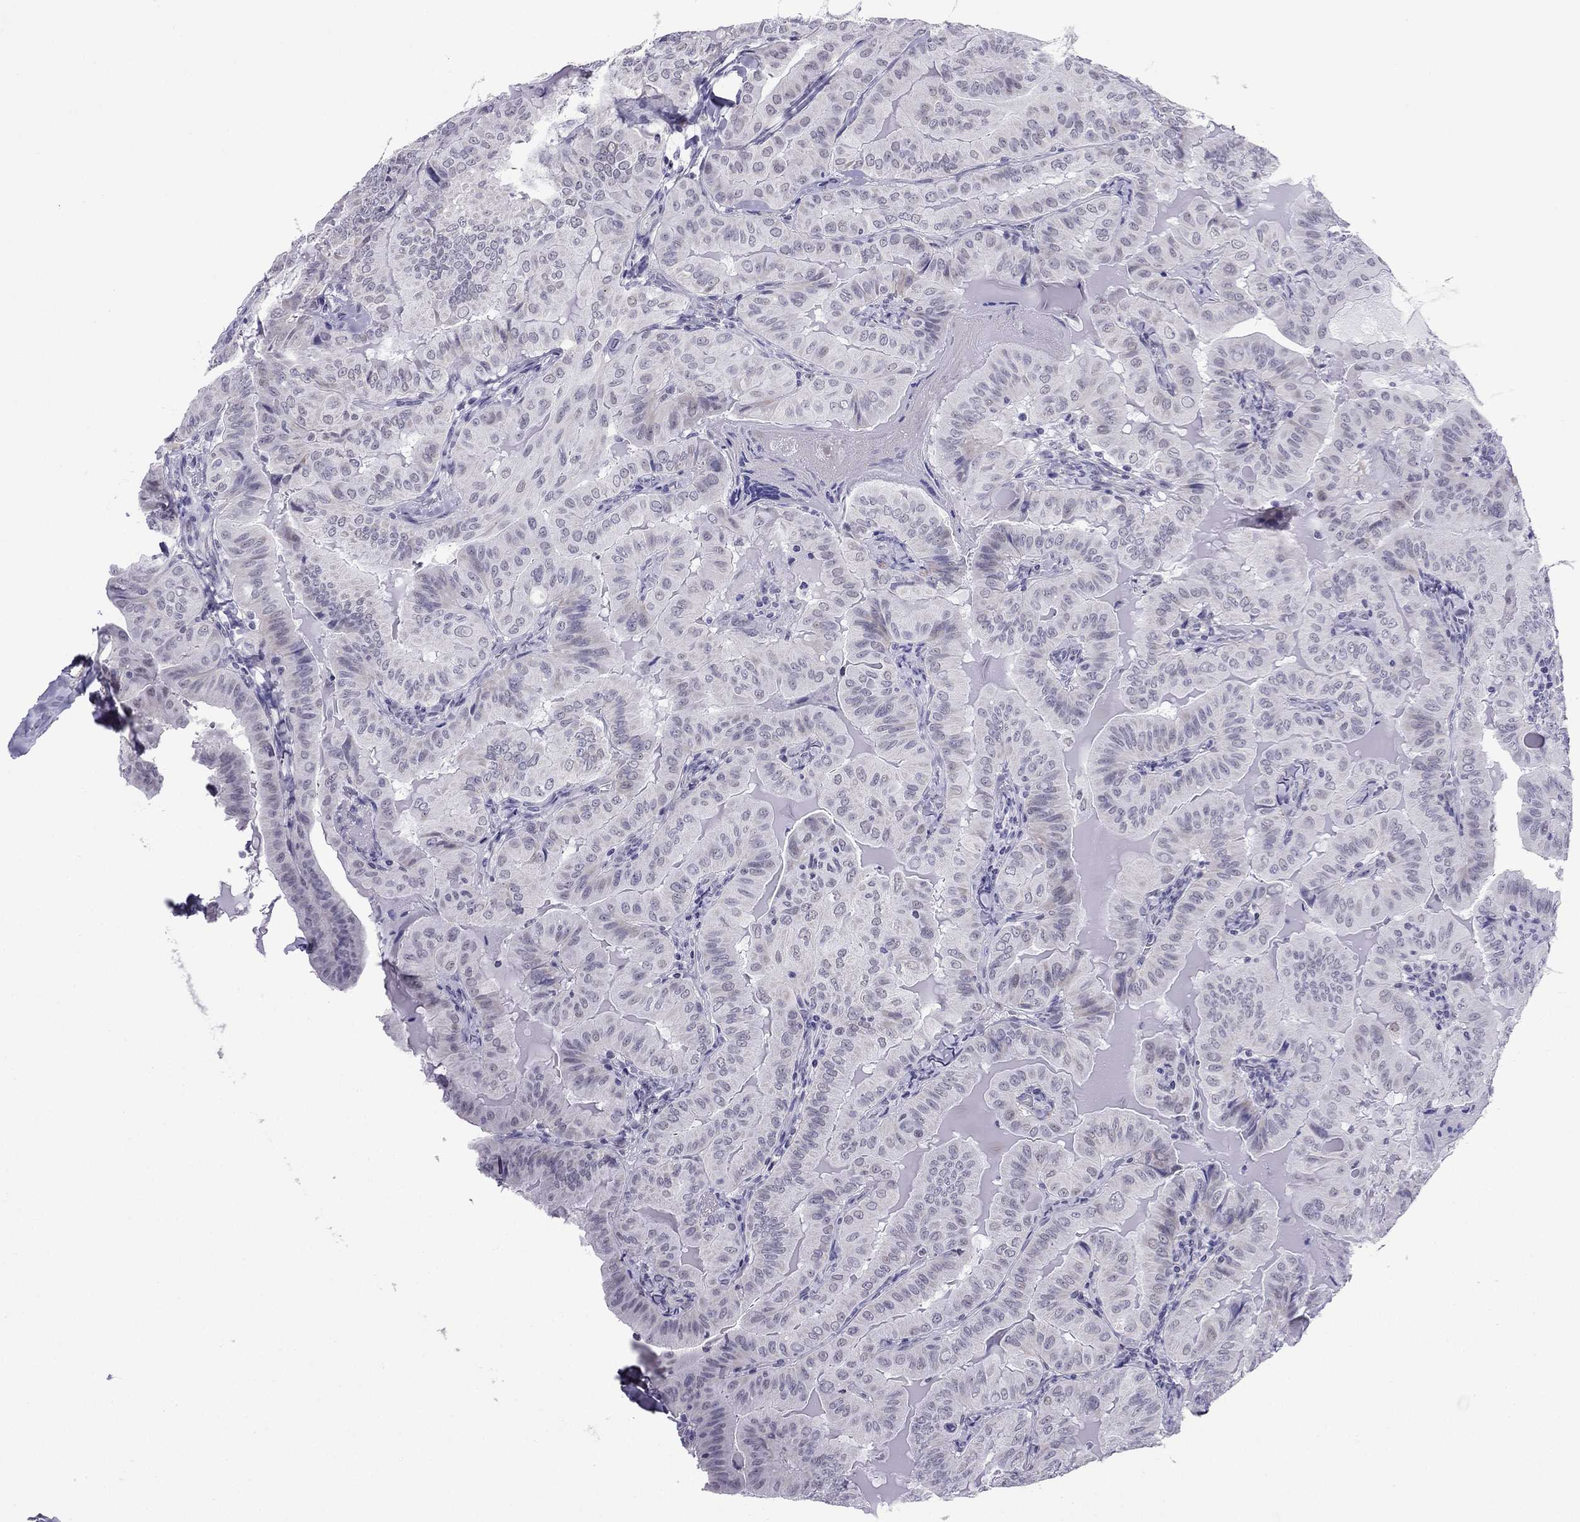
{"staining": {"intensity": "negative", "quantity": "none", "location": "none"}, "tissue": "thyroid cancer", "cell_type": "Tumor cells", "image_type": "cancer", "snomed": [{"axis": "morphology", "description": "Papillary adenocarcinoma, NOS"}, {"axis": "topography", "description": "Thyroid gland"}], "caption": "IHC photomicrograph of neoplastic tissue: thyroid papillary adenocarcinoma stained with DAB shows no significant protein positivity in tumor cells.", "gene": "ZNF646", "patient": {"sex": "female", "age": 68}}